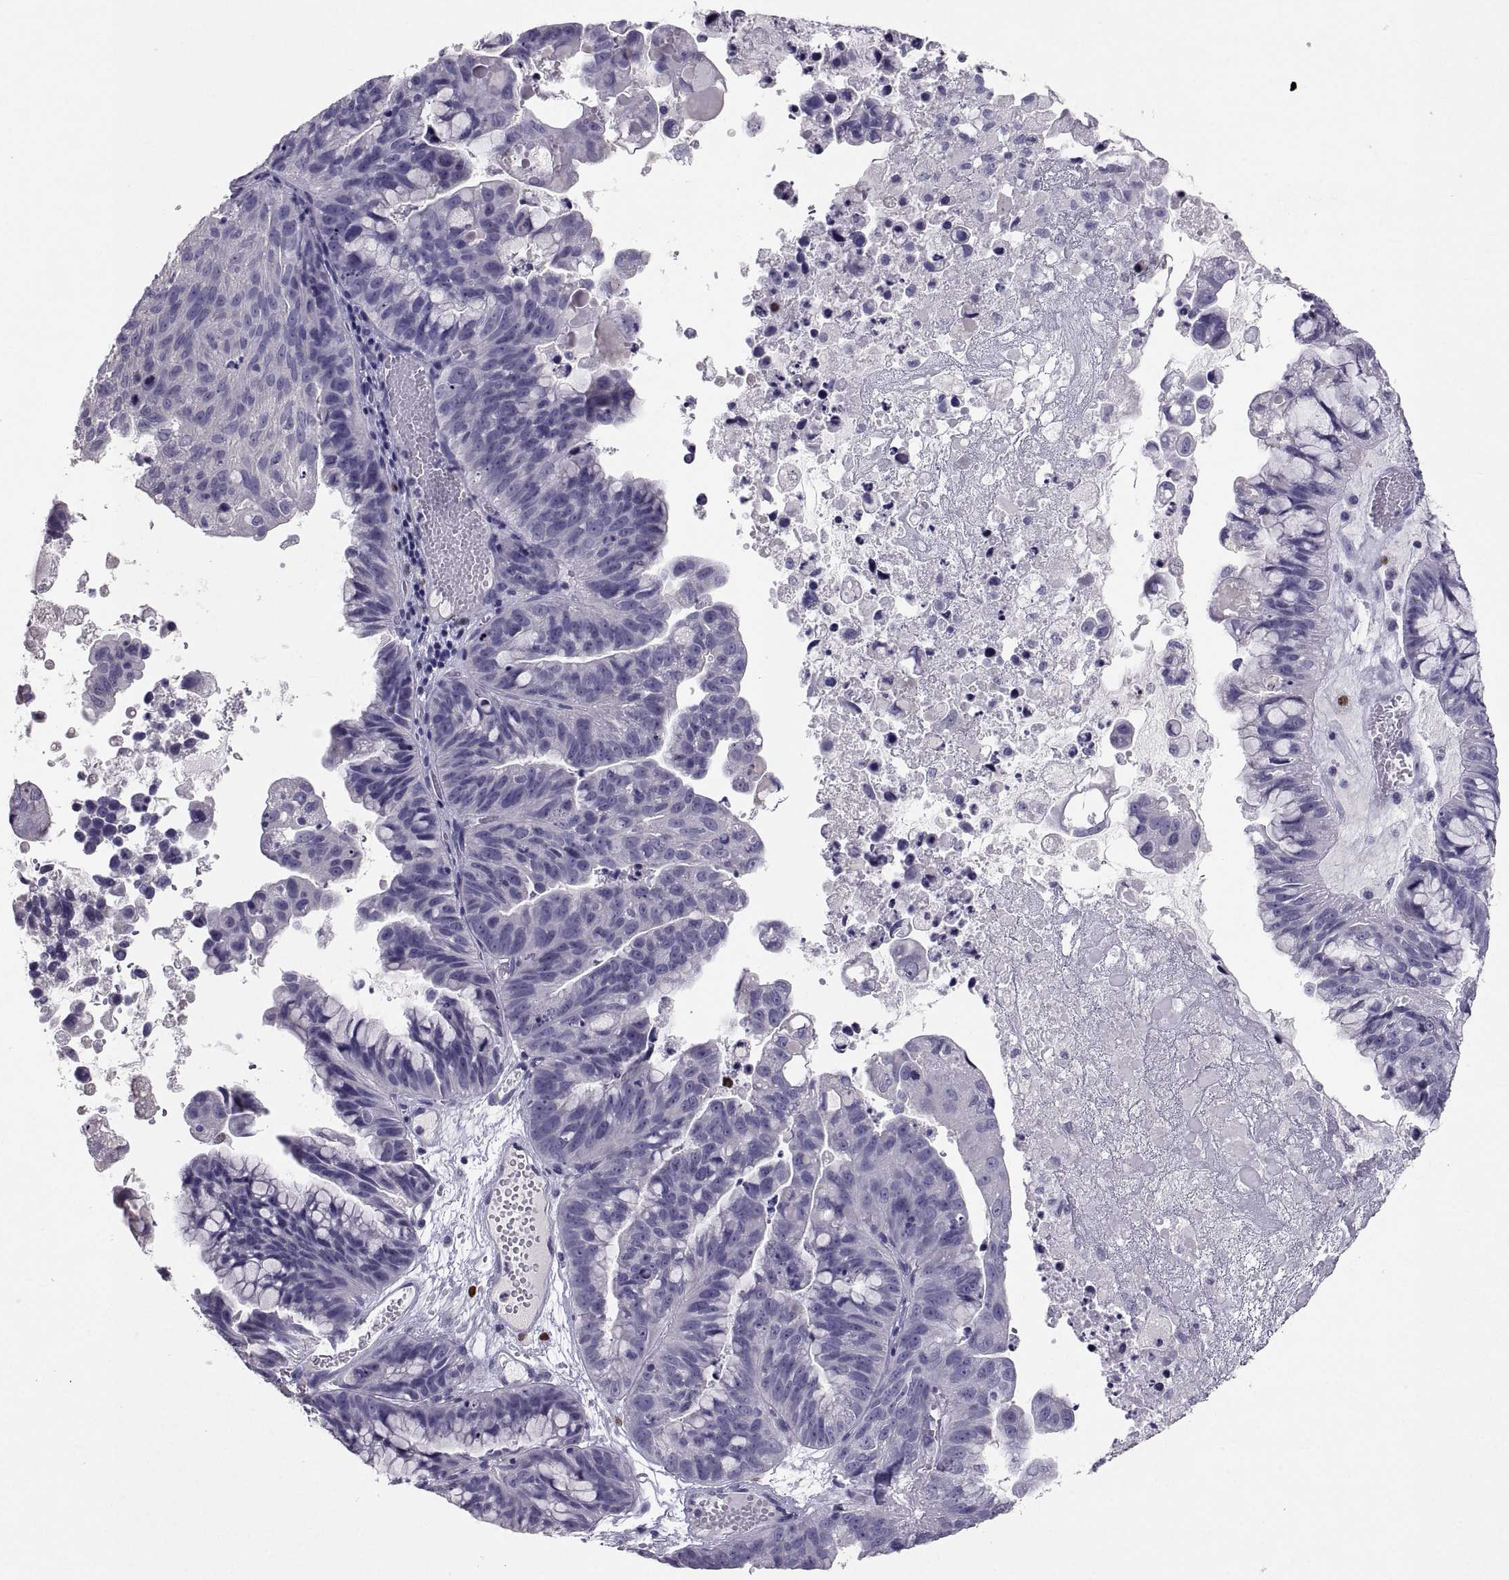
{"staining": {"intensity": "negative", "quantity": "none", "location": "none"}, "tissue": "ovarian cancer", "cell_type": "Tumor cells", "image_type": "cancer", "snomed": [{"axis": "morphology", "description": "Cystadenocarcinoma, mucinous, NOS"}, {"axis": "topography", "description": "Ovary"}], "caption": "Protein analysis of ovarian mucinous cystadenocarcinoma displays no significant positivity in tumor cells.", "gene": "SOX21", "patient": {"sex": "female", "age": 76}}